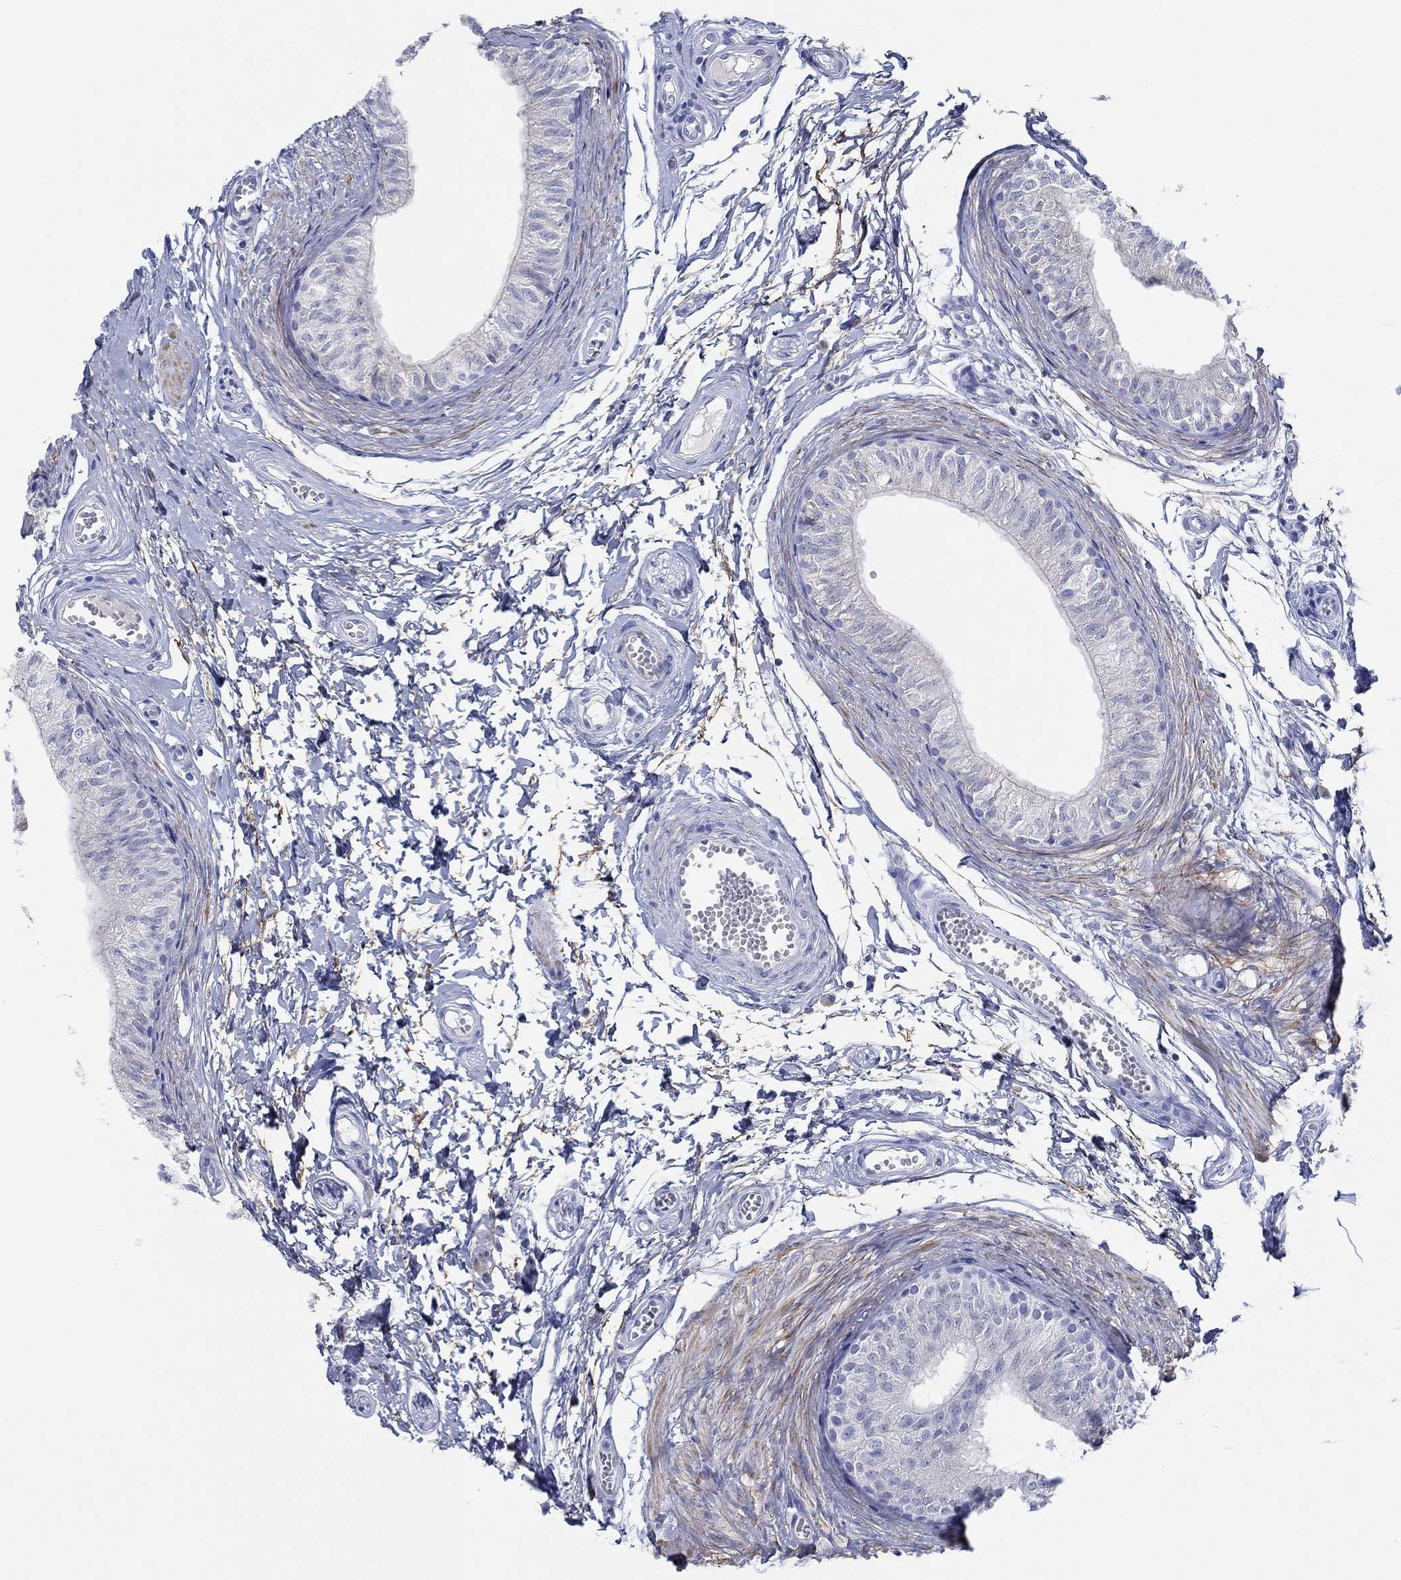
{"staining": {"intensity": "negative", "quantity": "none", "location": "none"}, "tissue": "epididymis", "cell_type": "Glandular cells", "image_type": "normal", "snomed": [{"axis": "morphology", "description": "Normal tissue, NOS"}, {"axis": "topography", "description": "Epididymis"}], "caption": "Epididymis stained for a protein using immunohistochemistry demonstrates no positivity glandular cells.", "gene": "PDYN", "patient": {"sex": "male", "age": 22}}